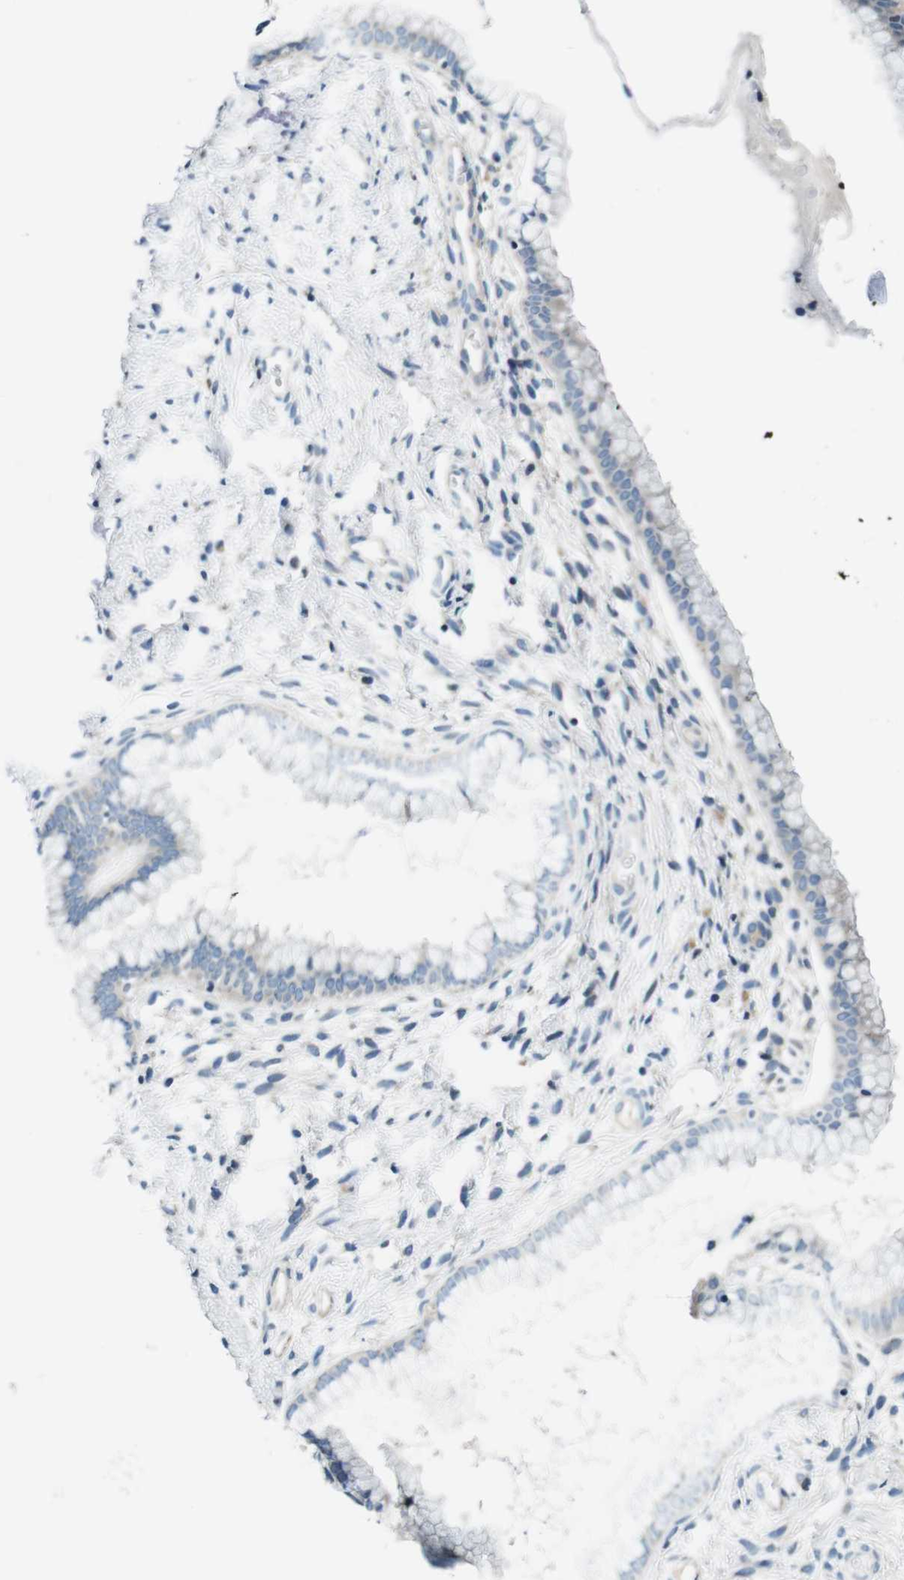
{"staining": {"intensity": "weak", "quantity": "<25%", "location": "cytoplasmic/membranous"}, "tissue": "cervix", "cell_type": "Glandular cells", "image_type": "normal", "snomed": [{"axis": "morphology", "description": "Normal tissue, NOS"}, {"axis": "topography", "description": "Cervix"}], "caption": "Protein analysis of unremarkable cervix shows no significant staining in glandular cells. (DAB immunohistochemistry (IHC) with hematoxylin counter stain).", "gene": "KCNJ5", "patient": {"sex": "female", "age": 65}}